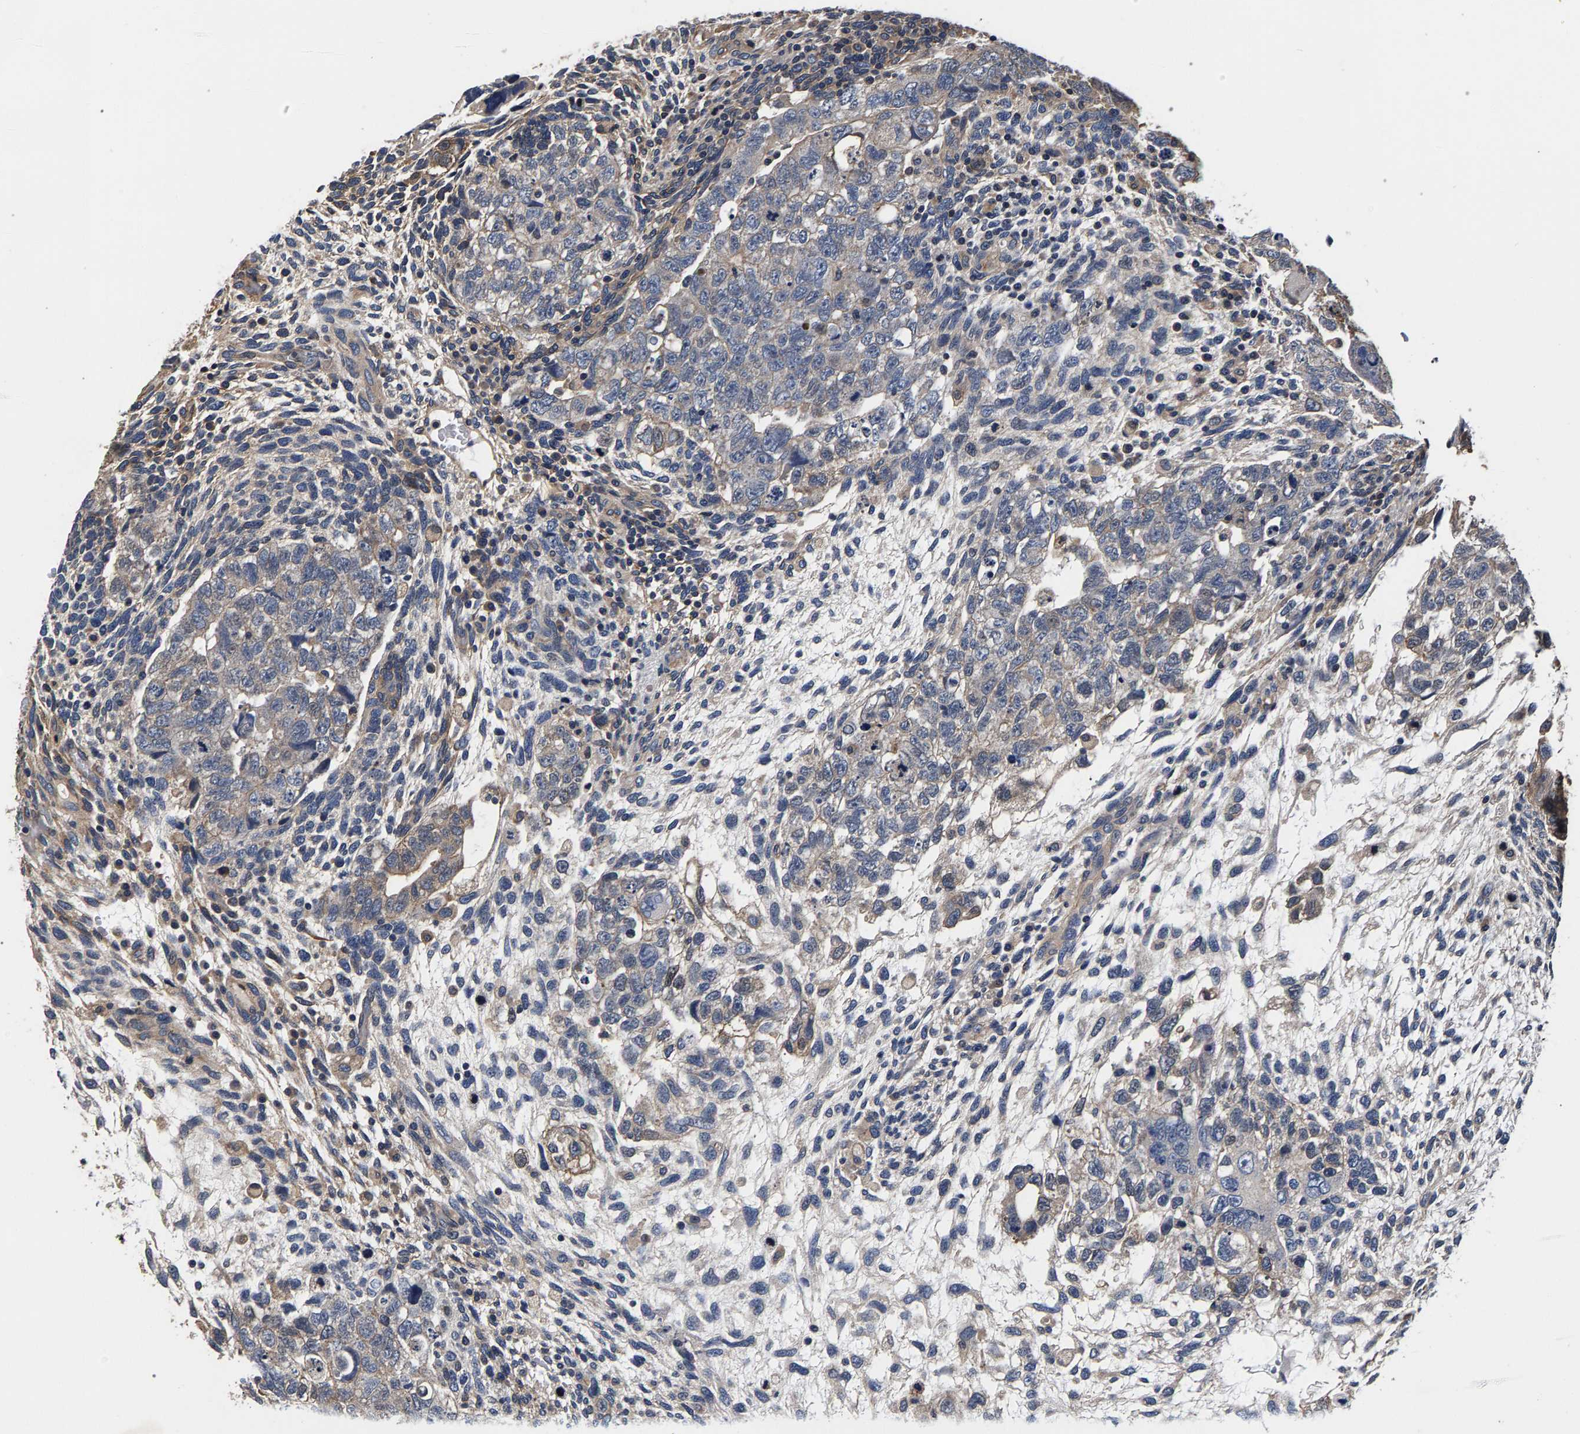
{"staining": {"intensity": "weak", "quantity": "<25%", "location": "cytoplasmic/membranous"}, "tissue": "testis cancer", "cell_type": "Tumor cells", "image_type": "cancer", "snomed": [{"axis": "morphology", "description": "Carcinoma, Embryonal, NOS"}, {"axis": "topography", "description": "Testis"}], "caption": "Immunohistochemistry image of testis cancer (embryonal carcinoma) stained for a protein (brown), which displays no positivity in tumor cells.", "gene": "MARCHF7", "patient": {"sex": "male", "age": 36}}